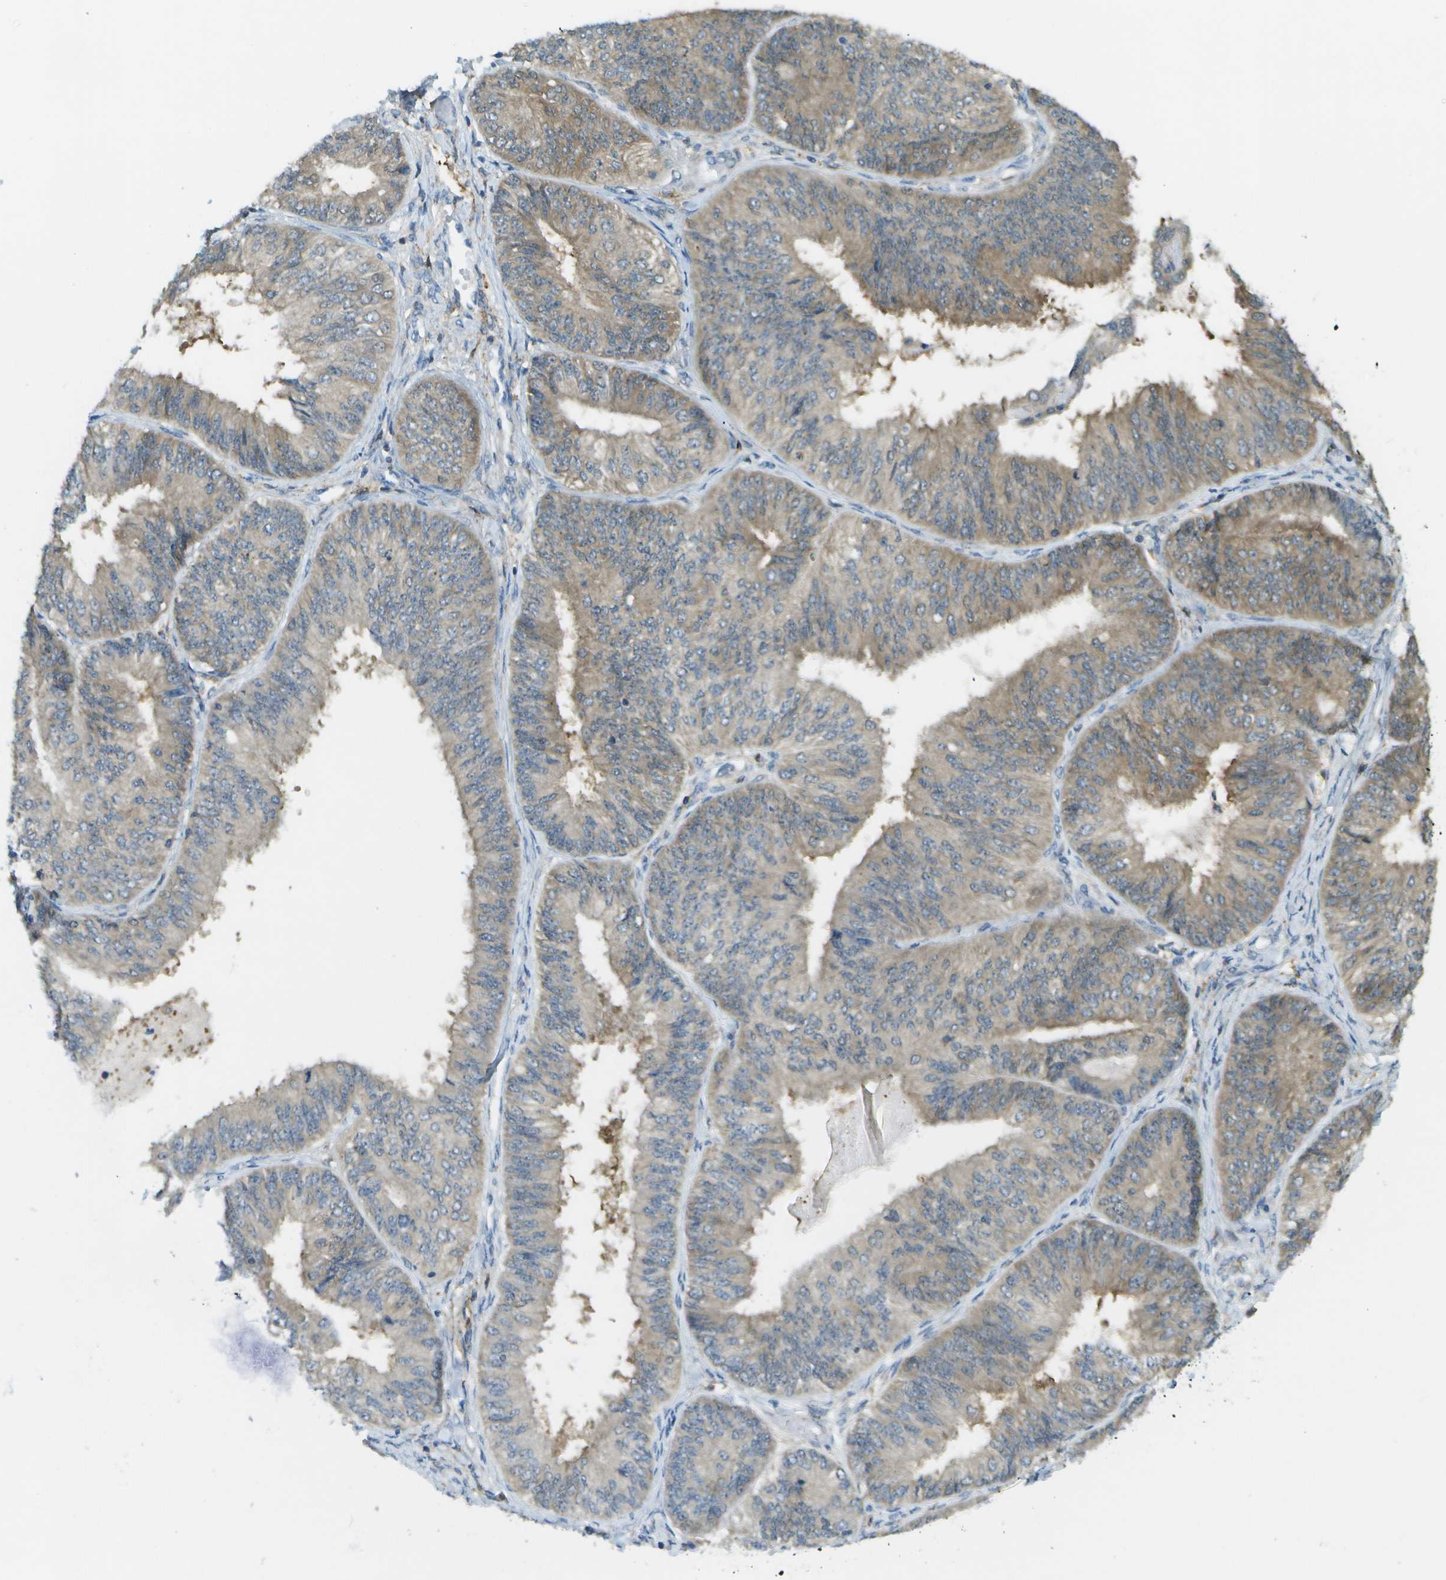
{"staining": {"intensity": "moderate", "quantity": "25%-75%", "location": "cytoplasmic/membranous"}, "tissue": "endometrial cancer", "cell_type": "Tumor cells", "image_type": "cancer", "snomed": [{"axis": "morphology", "description": "Adenocarcinoma, NOS"}, {"axis": "topography", "description": "Endometrium"}], "caption": "Endometrial cancer (adenocarcinoma) tissue reveals moderate cytoplasmic/membranous positivity in approximately 25%-75% of tumor cells, visualized by immunohistochemistry. (Stains: DAB in brown, nuclei in blue, Microscopy: brightfield microscopy at high magnification).", "gene": "CDH23", "patient": {"sex": "female", "age": 58}}